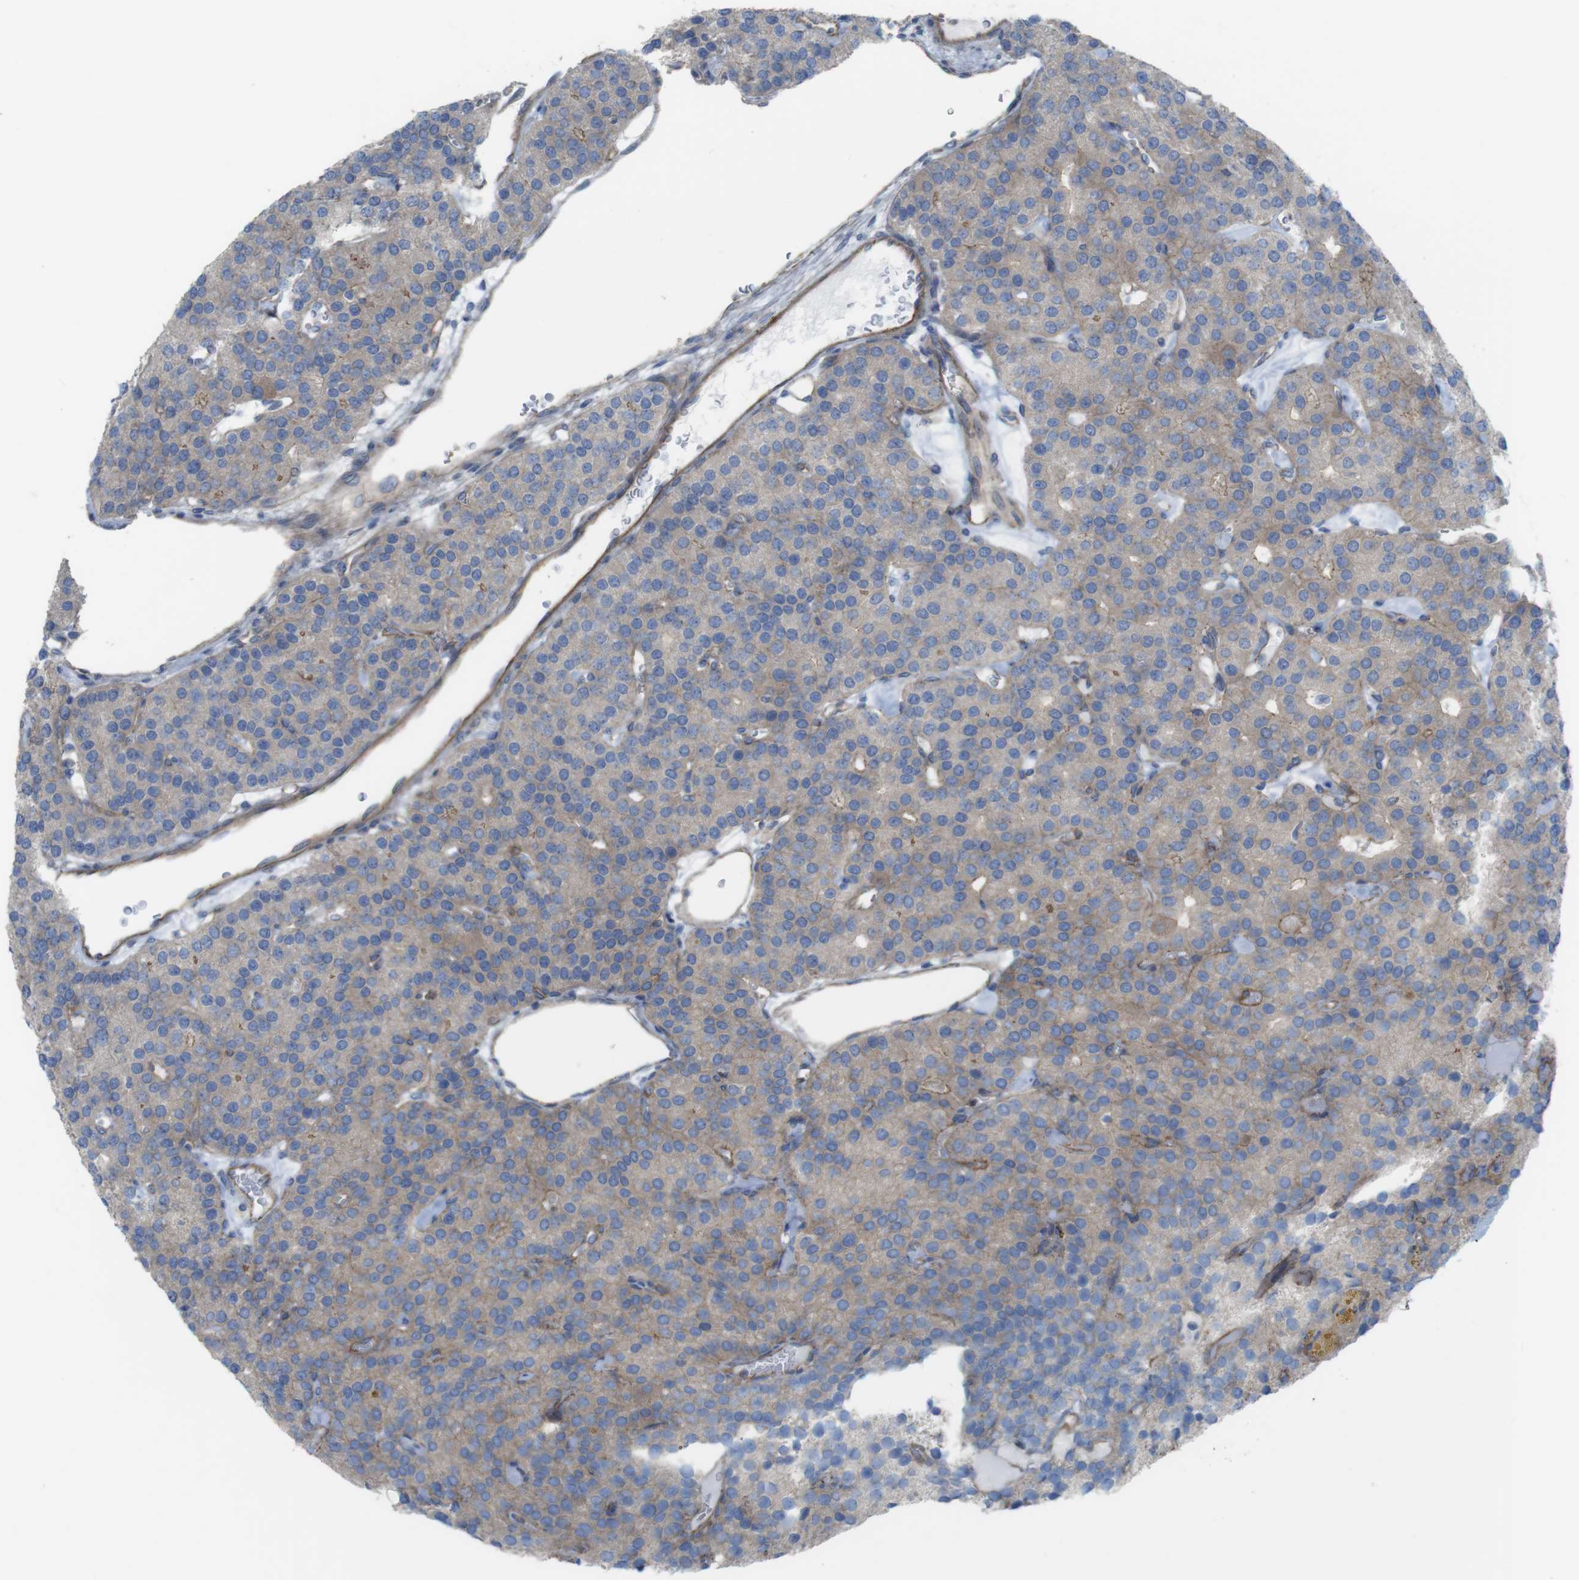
{"staining": {"intensity": "moderate", "quantity": "25%-75%", "location": "cytoplasmic/membranous"}, "tissue": "parathyroid gland", "cell_type": "Glandular cells", "image_type": "normal", "snomed": [{"axis": "morphology", "description": "Normal tissue, NOS"}, {"axis": "morphology", "description": "Adenoma, NOS"}, {"axis": "topography", "description": "Parathyroid gland"}], "caption": "Immunohistochemistry (IHC) micrograph of benign parathyroid gland: parathyroid gland stained using immunohistochemistry shows medium levels of moderate protein expression localized specifically in the cytoplasmic/membranous of glandular cells, appearing as a cytoplasmic/membranous brown color.", "gene": "PREX2", "patient": {"sex": "female", "age": 86}}